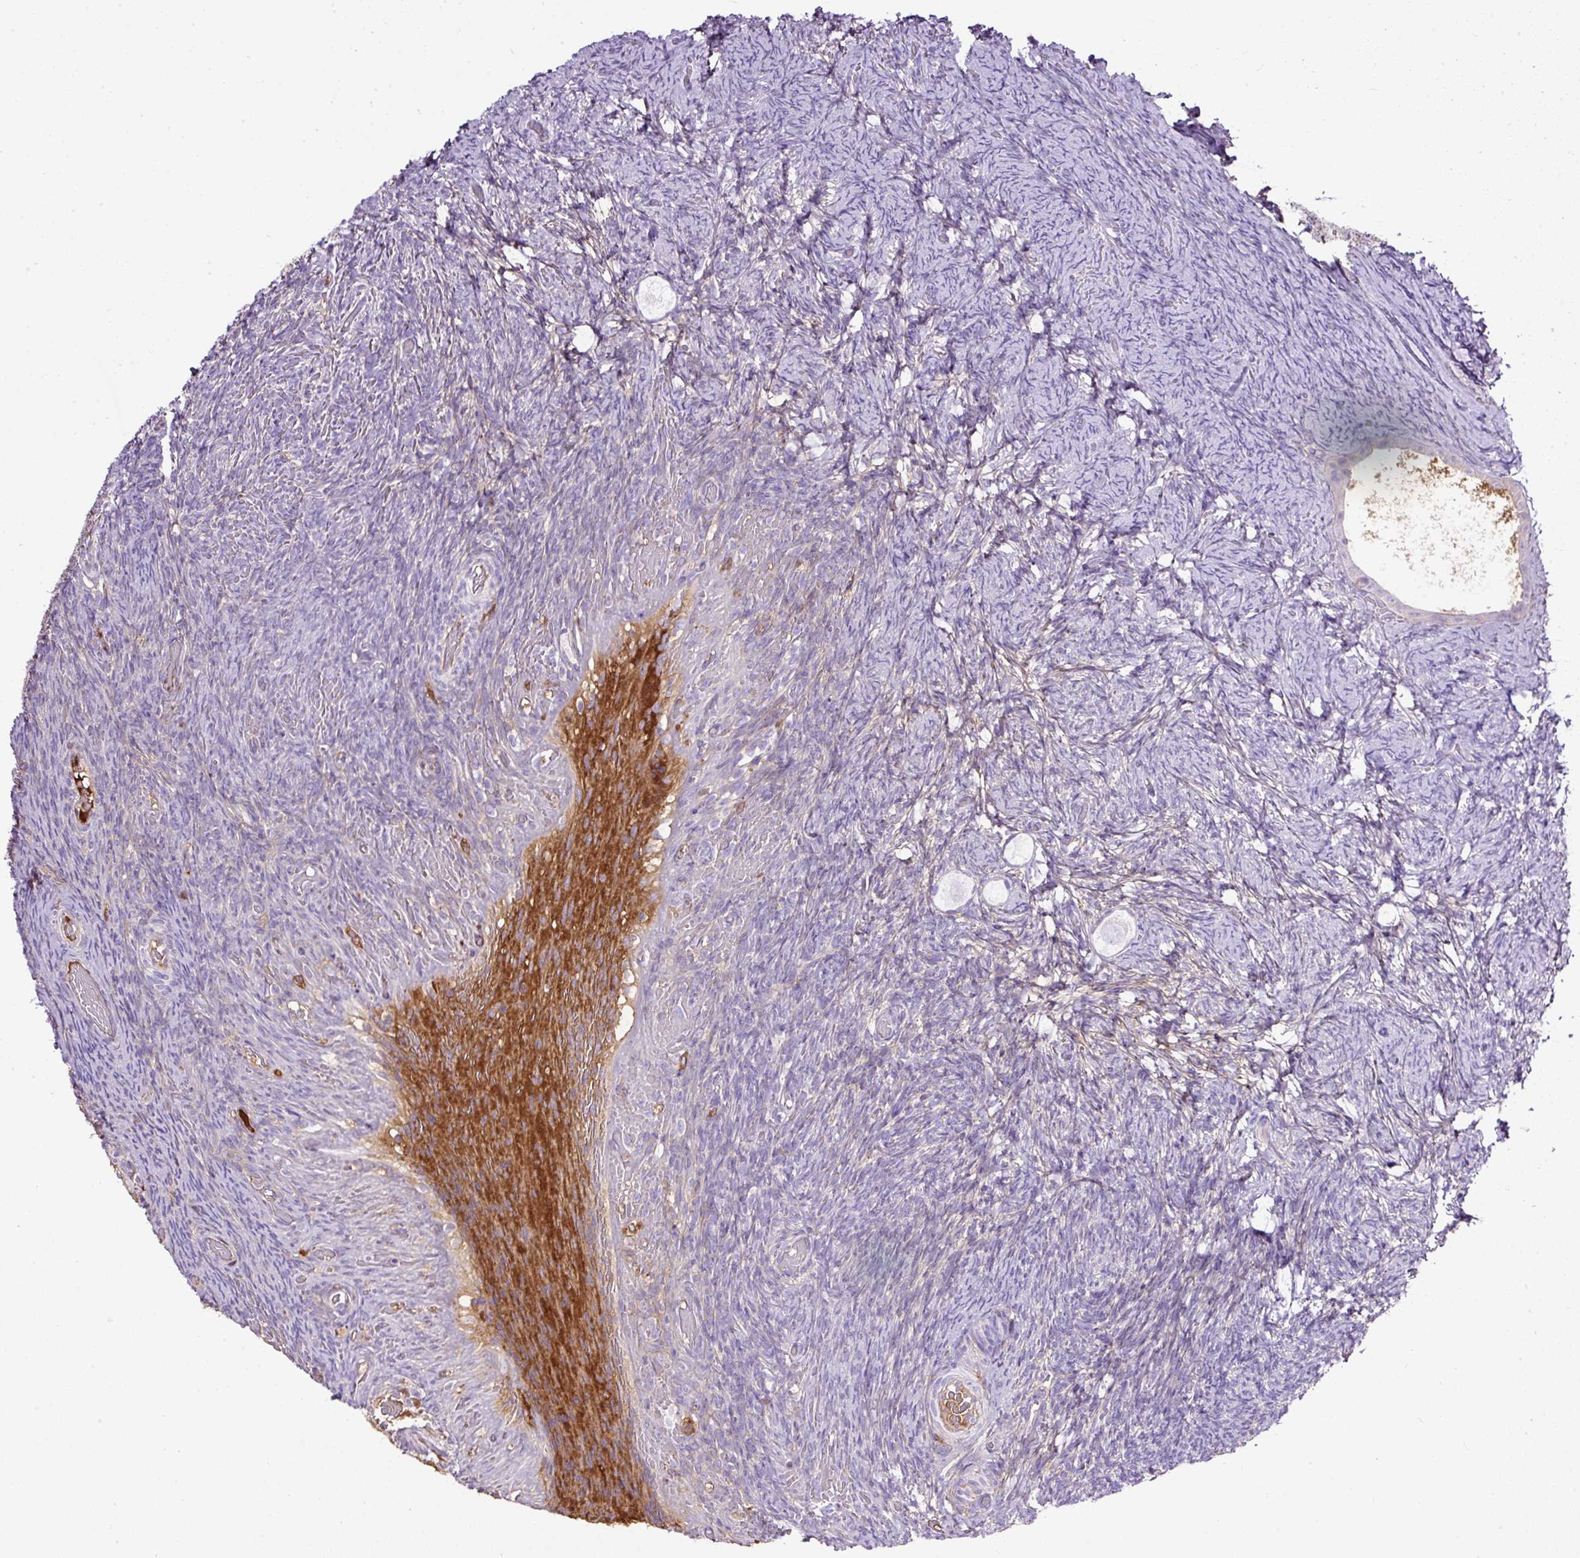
{"staining": {"intensity": "negative", "quantity": "none", "location": "none"}, "tissue": "ovary", "cell_type": "Follicle cells", "image_type": "normal", "snomed": [{"axis": "morphology", "description": "Normal tissue, NOS"}, {"axis": "topography", "description": "Ovary"}], "caption": "Image shows no significant protein staining in follicle cells of benign ovary.", "gene": "CLEC3B", "patient": {"sex": "female", "age": 34}}